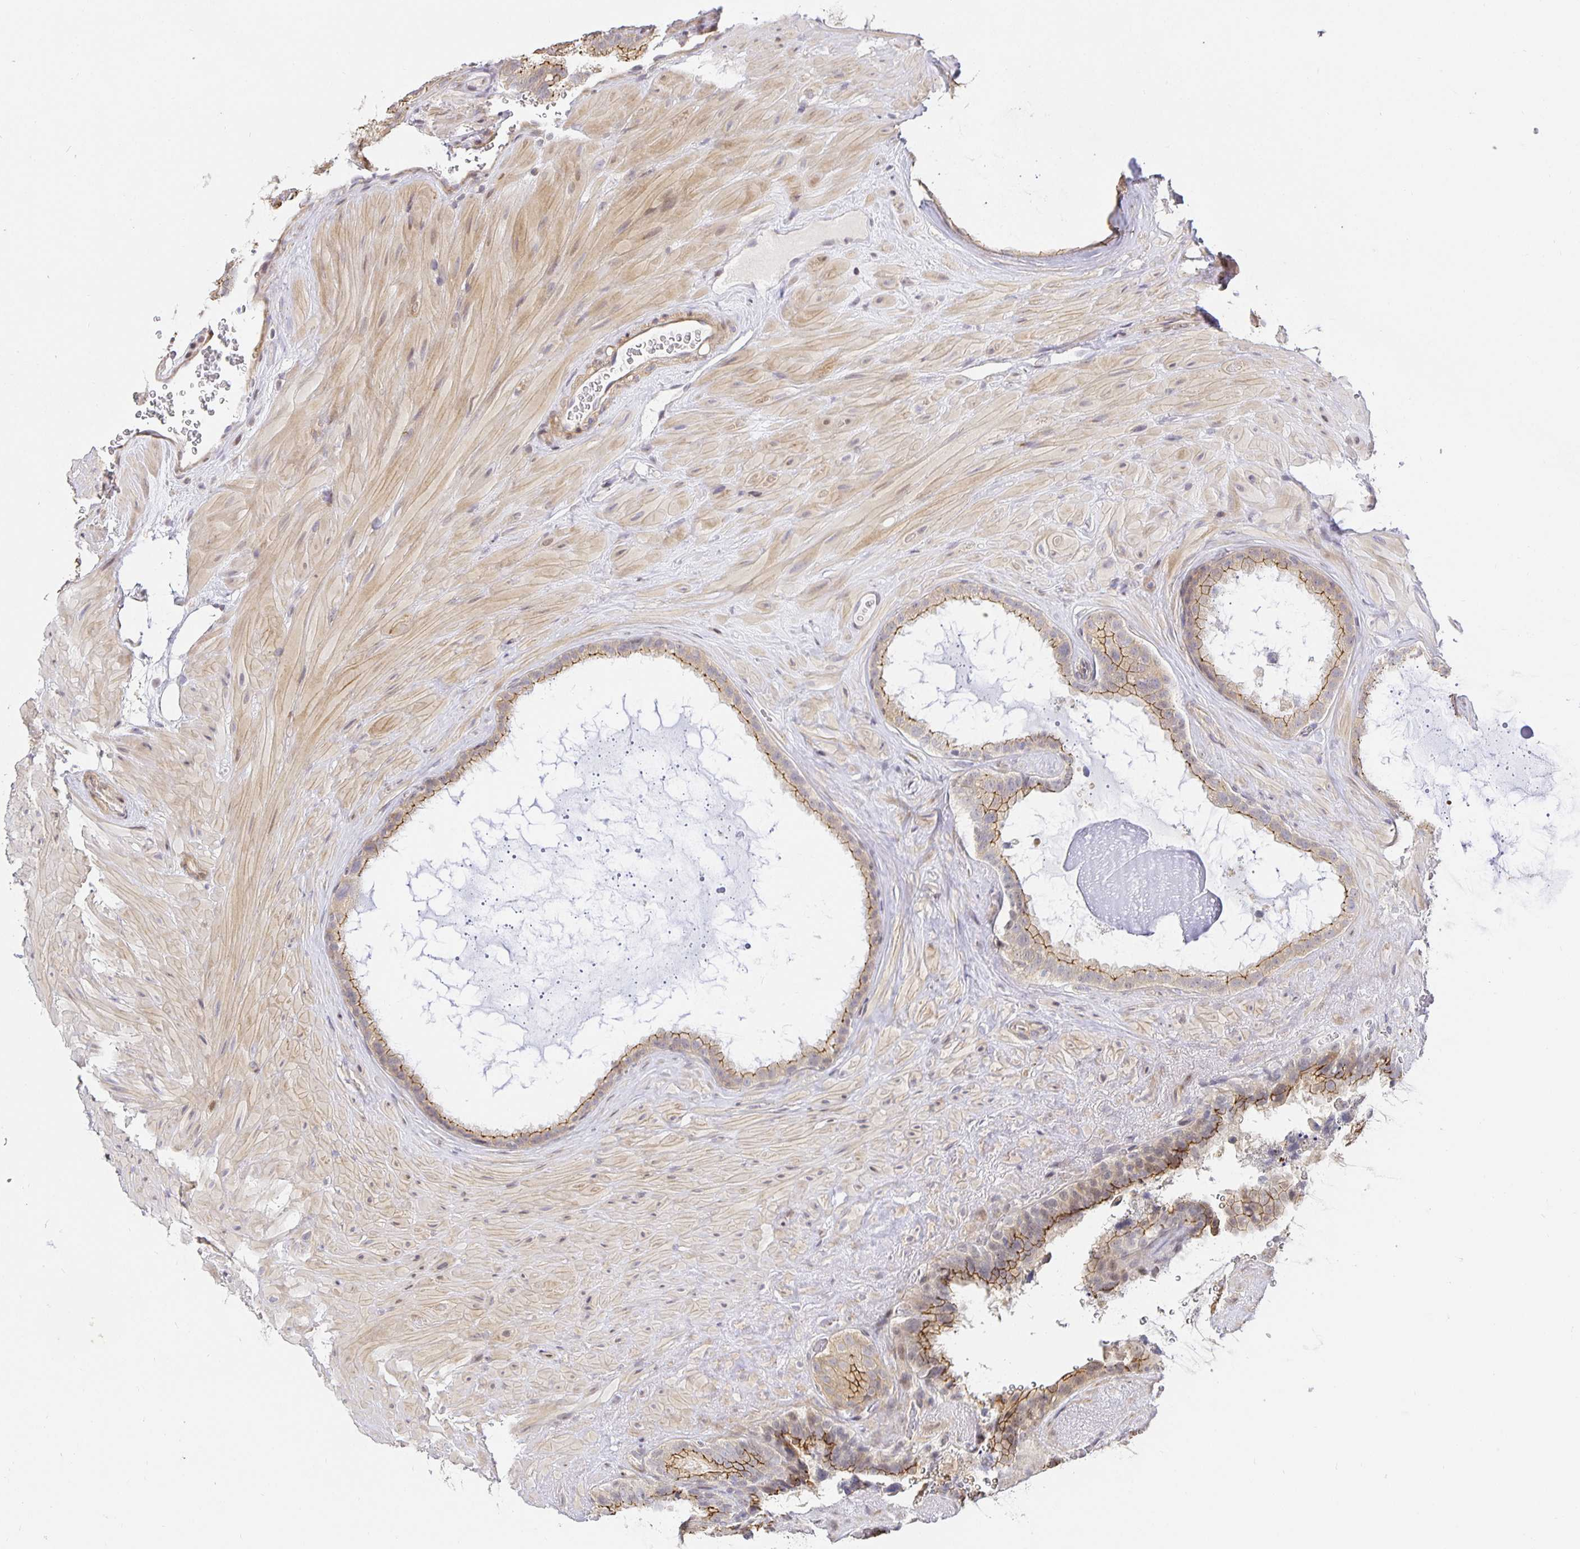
{"staining": {"intensity": "moderate", "quantity": ">75%", "location": "cytoplasmic/membranous"}, "tissue": "seminal vesicle", "cell_type": "Glandular cells", "image_type": "normal", "snomed": [{"axis": "morphology", "description": "Normal tissue, NOS"}, {"axis": "topography", "description": "Seminal veicle"}], "caption": "Immunohistochemical staining of normal seminal vesicle shows moderate cytoplasmic/membranous protein positivity in about >75% of glandular cells.", "gene": "TJP3", "patient": {"sex": "male", "age": 60}}